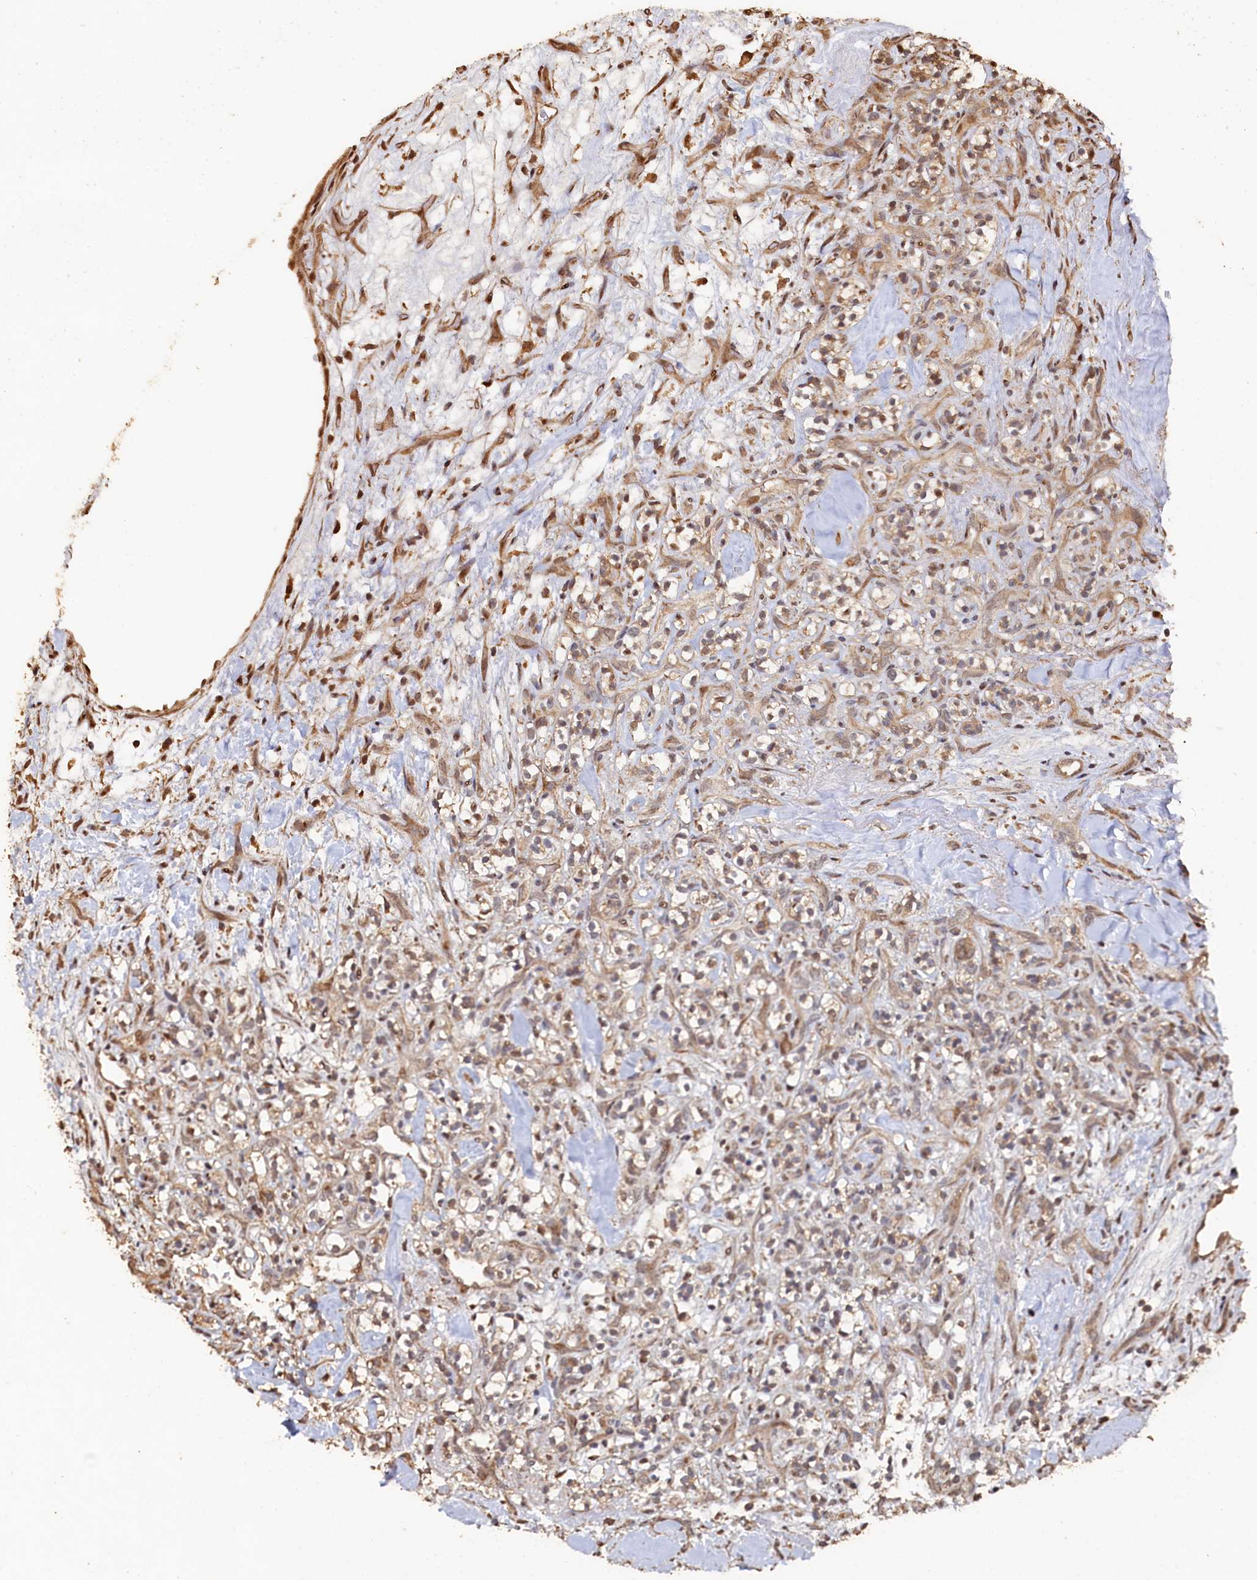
{"staining": {"intensity": "weak", "quantity": ">75%", "location": "cytoplasmic/membranous"}, "tissue": "renal cancer", "cell_type": "Tumor cells", "image_type": "cancer", "snomed": [{"axis": "morphology", "description": "Adenocarcinoma, NOS"}, {"axis": "topography", "description": "Kidney"}], "caption": "High-magnification brightfield microscopy of renal adenocarcinoma stained with DAB (brown) and counterstained with hematoxylin (blue). tumor cells exhibit weak cytoplasmic/membranous expression is appreciated in approximately>75% of cells.", "gene": "PIGN", "patient": {"sex": "male", "age": 77}}